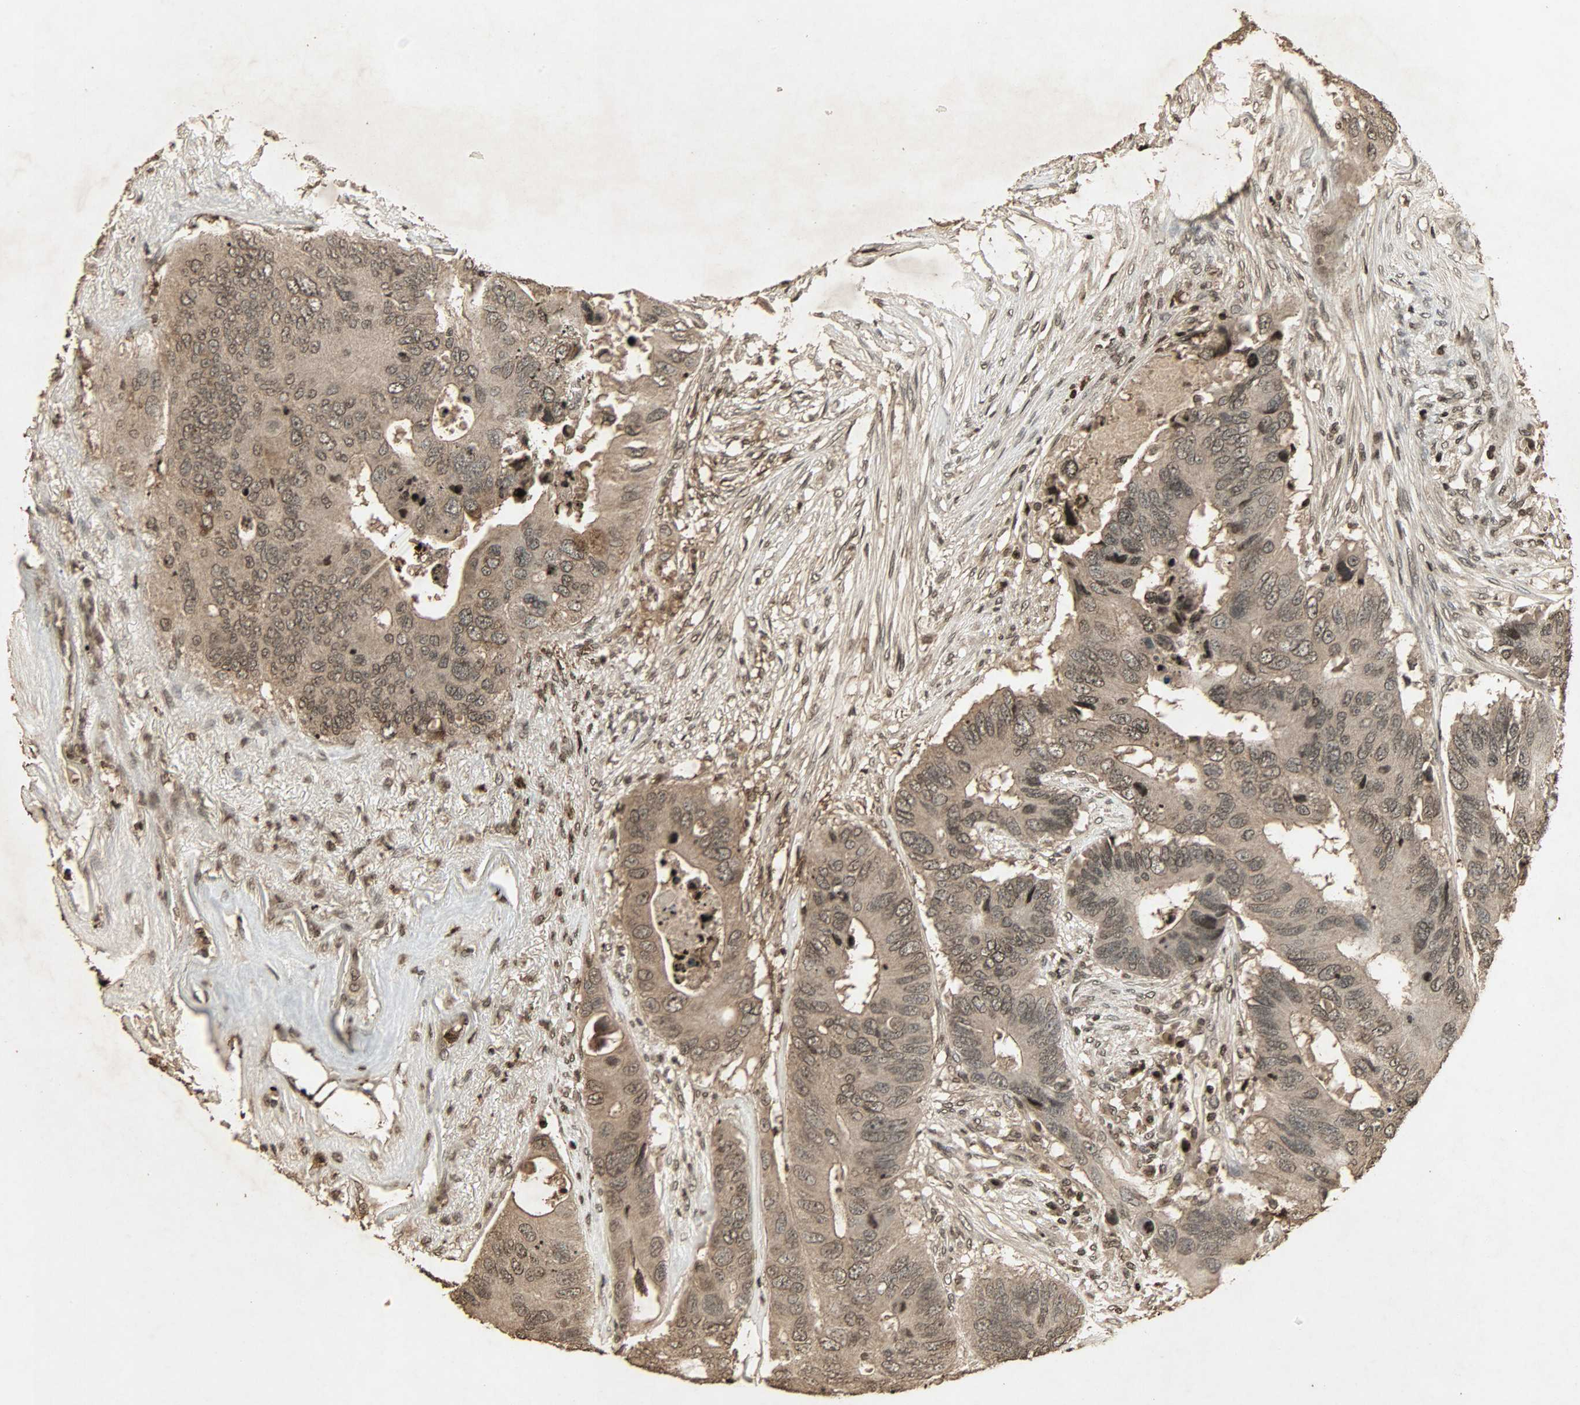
{"staining": {"intensity": "weak", "quantity": ">75%", "location": "cytoplasmic/membranous,nuclear"}, "tissue": "colorectal cancer", "cell_type": "Tumor cells", "image_type": "cancer", "snomed": [{"axis": "morphology", "description": "Adenocarcinoma, NOS"}, {"axis": "topography", "description": "Colon"}], "caption": "High-power microscopy captured an IHC micrograph of colorectal cancer, revealing weak cytoplasmic/membranous and nuclear expression in about >75% of tumor cells.", "gene": "PPP3R1", "patient": {"sex": "male", "age": 71}}